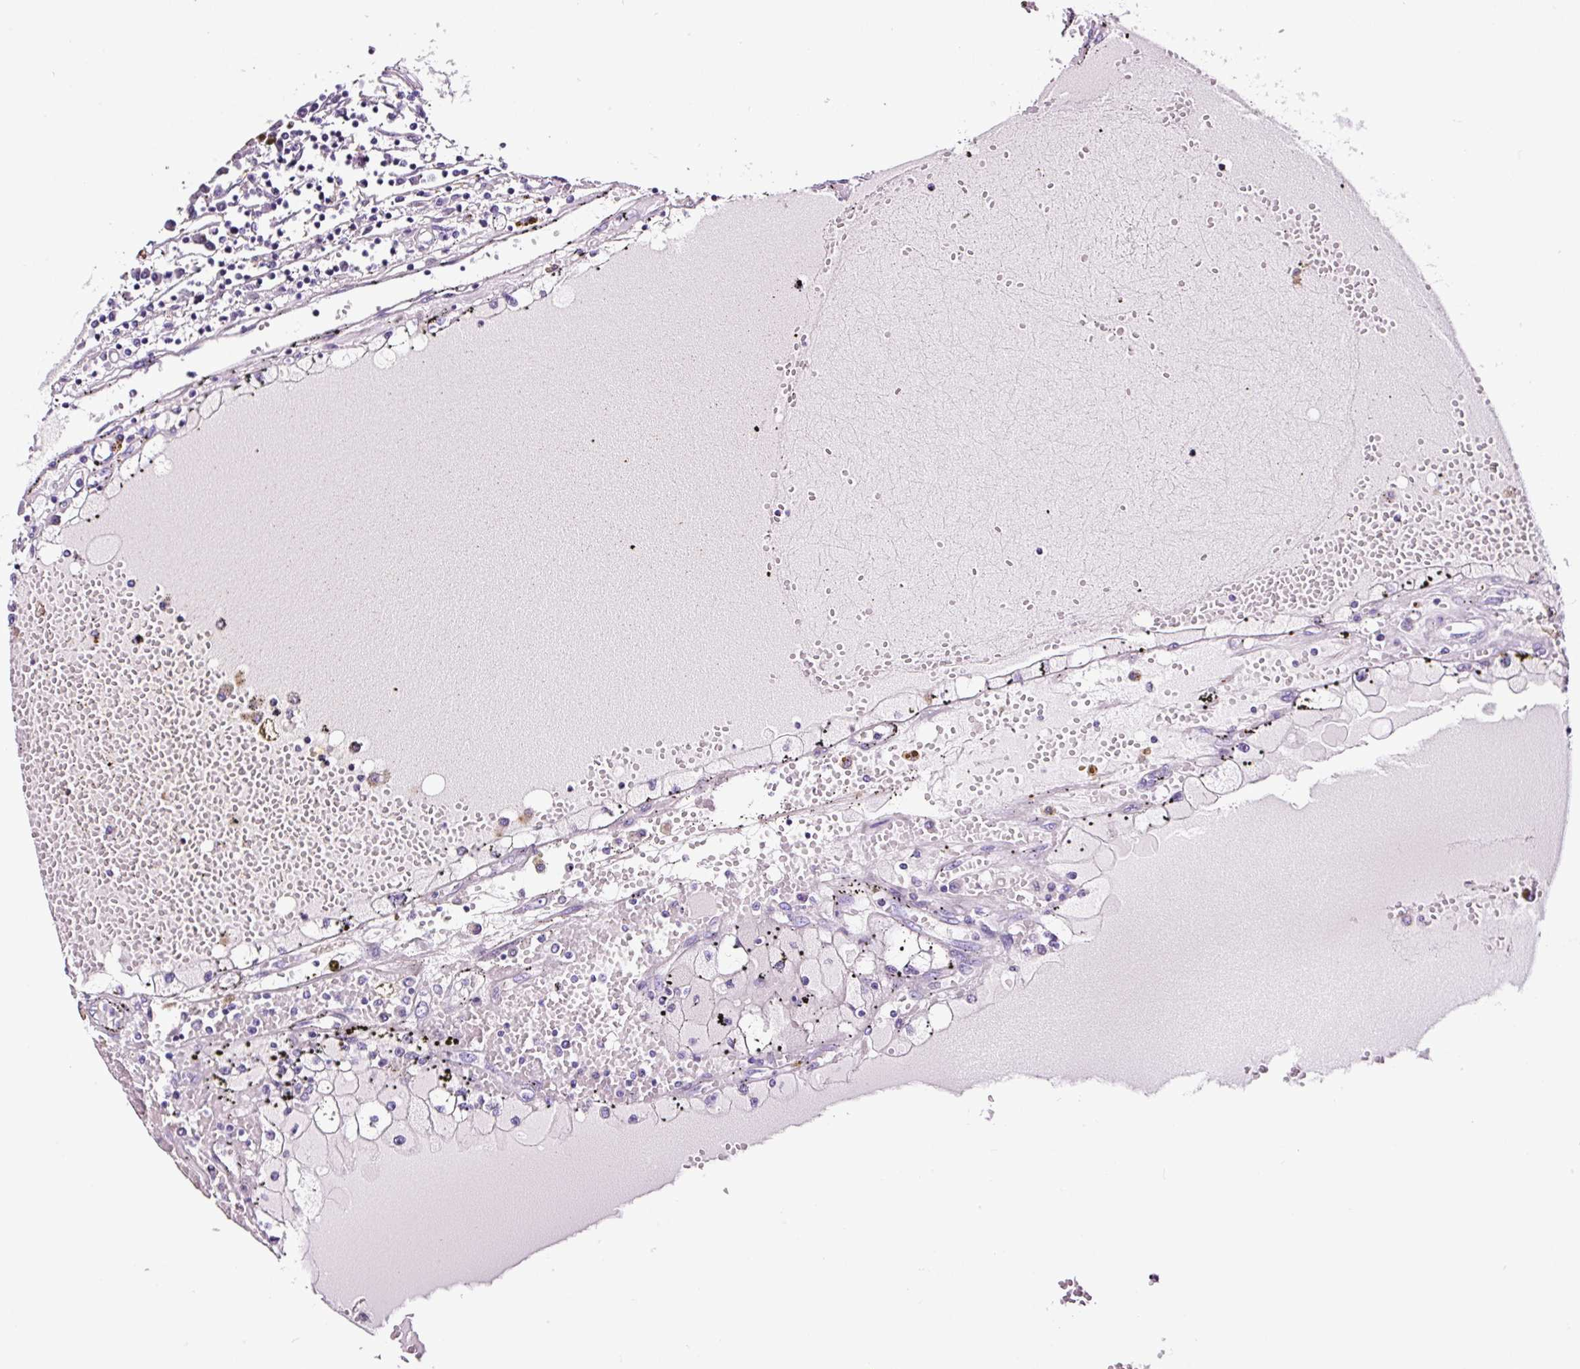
{"staining": {"intensity": "negative", "quantity": "none", "location": "none"}, "tissue": "renal cancer", "cell_type": "Tumor cells", "image_type": "cancer", "snomed": [{"axis": "morphology", "description": "Adenocarcinoma, NOS"}, {"axis": "topography", "description": "Kidney"}], "caption": "The immunohistochemistry (IHC) micrograph has no significant staining in tumor cells of renal cancer tissue.", "gene": "FBXL7", "patient": {"sex": "male", "age": 56}}